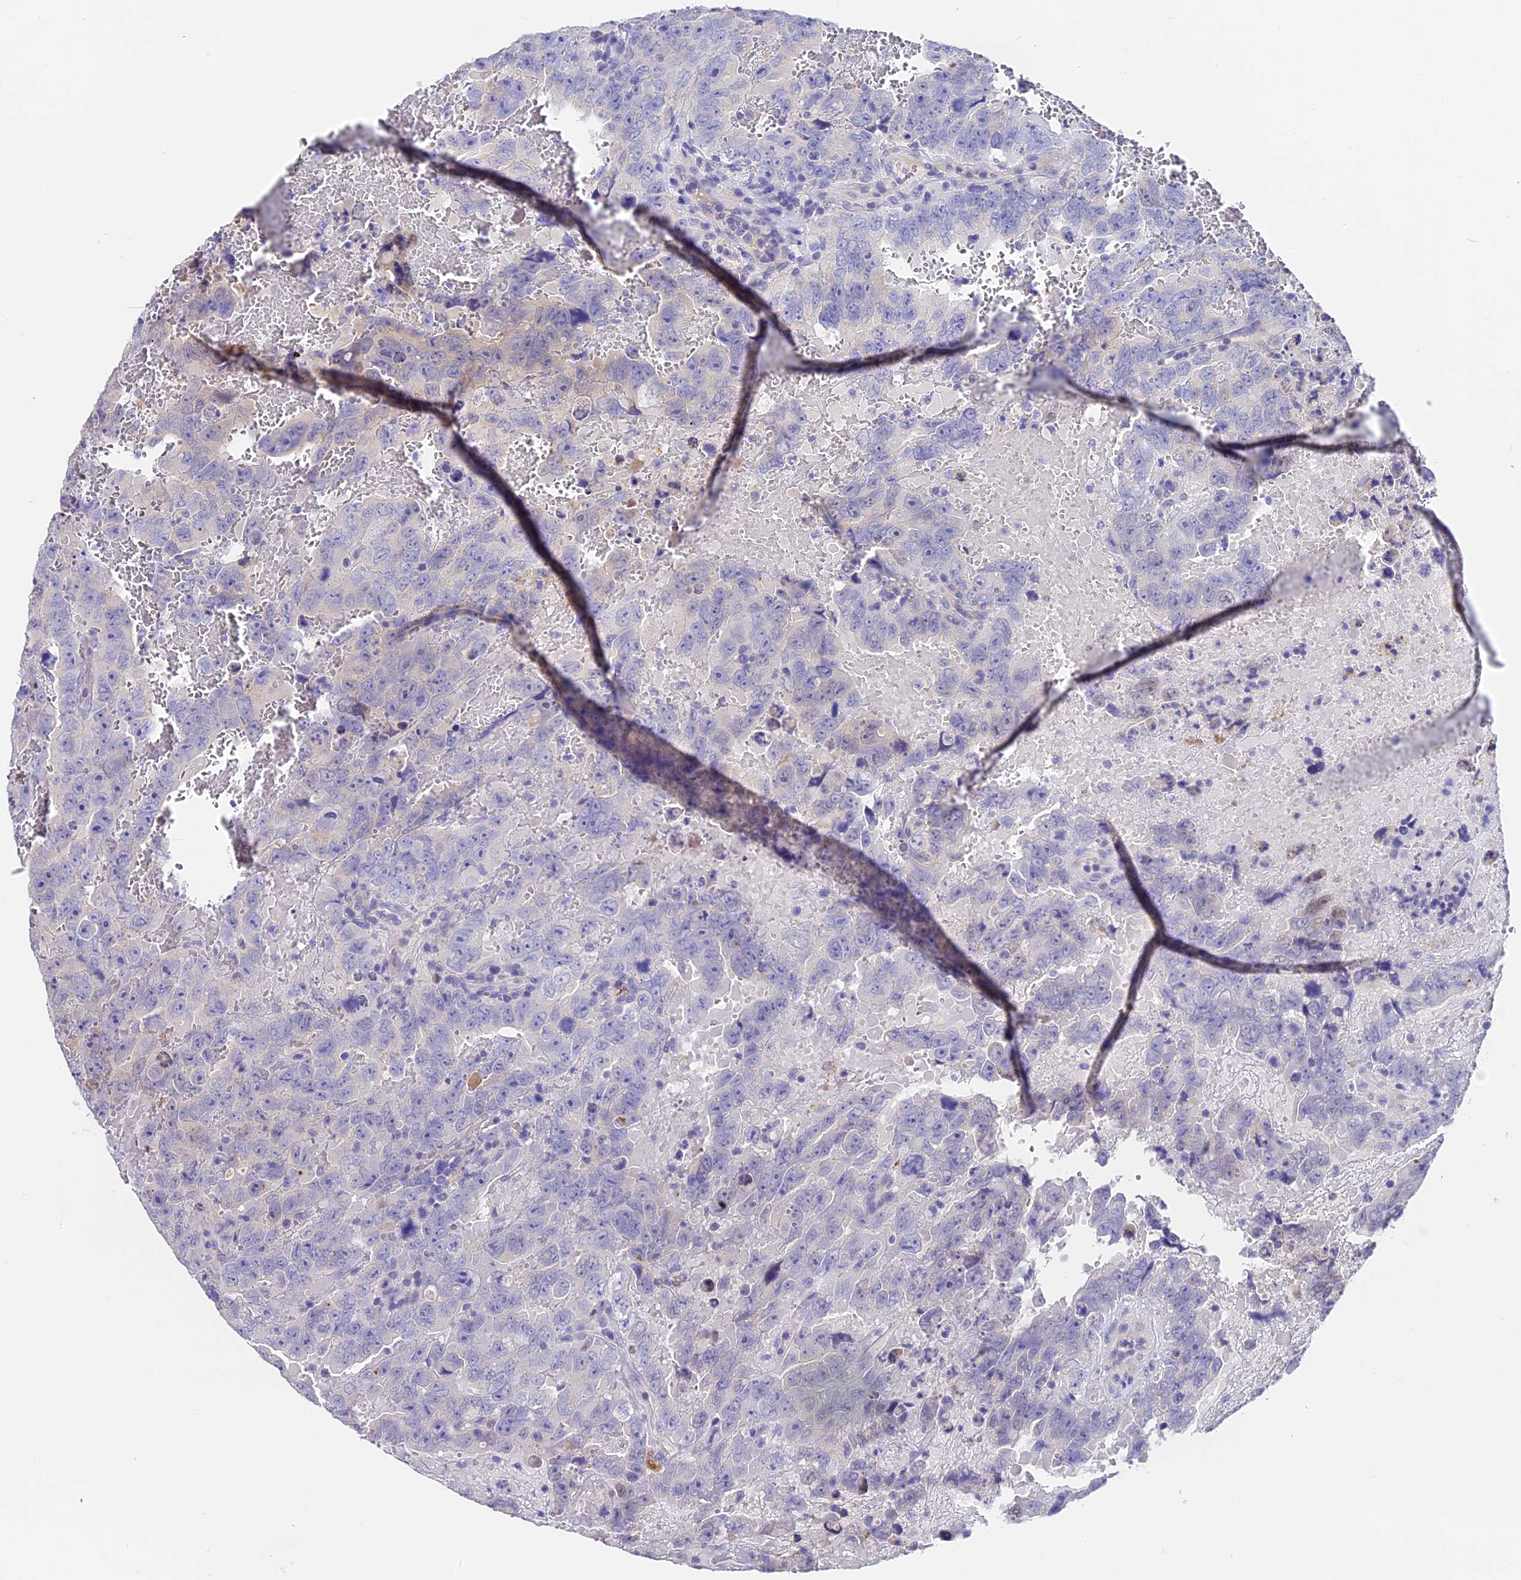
{"staining": {"intensity": "negative", "quantity": "none", "location": "none"}, "tissue": "testis cancer", "cell_type": "Tumor cells", "image_type": "cancer", "snomed": [{"axis": "morphology", "description": "Carcinoma, Embryonal, NOS"}, {"axis": "topography", "description": "Testis"}], "caption": "Immunohistochemistry image of human testis cancer (embryonal carcinoma) stained for a protein (brown), which exhibits no expression in tumor cells.", "gene": "LYPD6", "patient": {"sex": "male", "age": 45}}